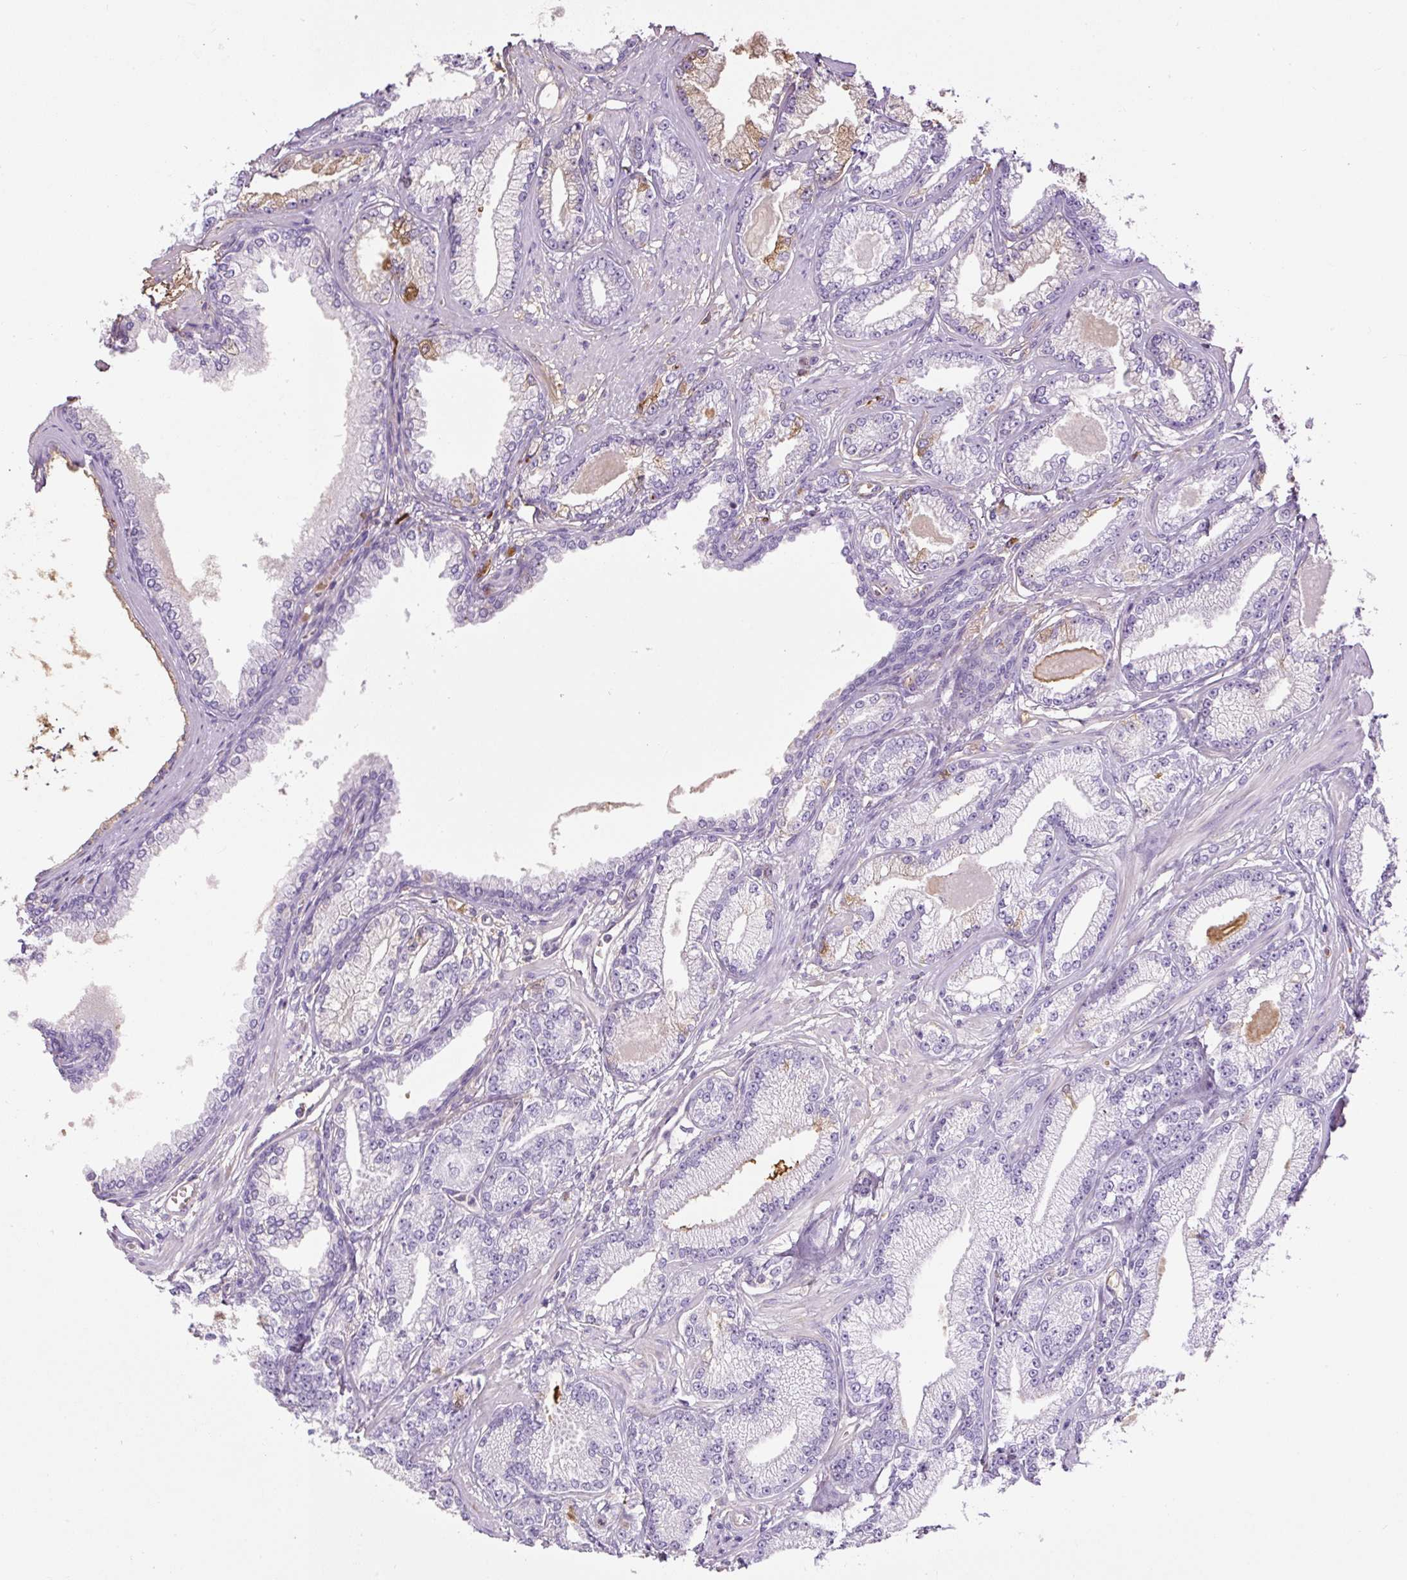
{"staining": {"intensity": "negative", "quantity": "none", "location": "none"}, "tissue": "prostate cancer", "cell_type": "Tumor cells", "image_type": "cancer", "snomed": [{"axis": "morphology", "description": "Adenocarcinoma, Low grade"}, {"axis": "topography", "description": "Prostate"}], "caption": "High power microscopy photomicrograph of an immunohistochemistry histopathology image of prostate adenocarcinoma (low-grade), revealing no significant staining in tumor cells.", "gene": "APOA1", "patient": {"sex": "male", "age": 64}}